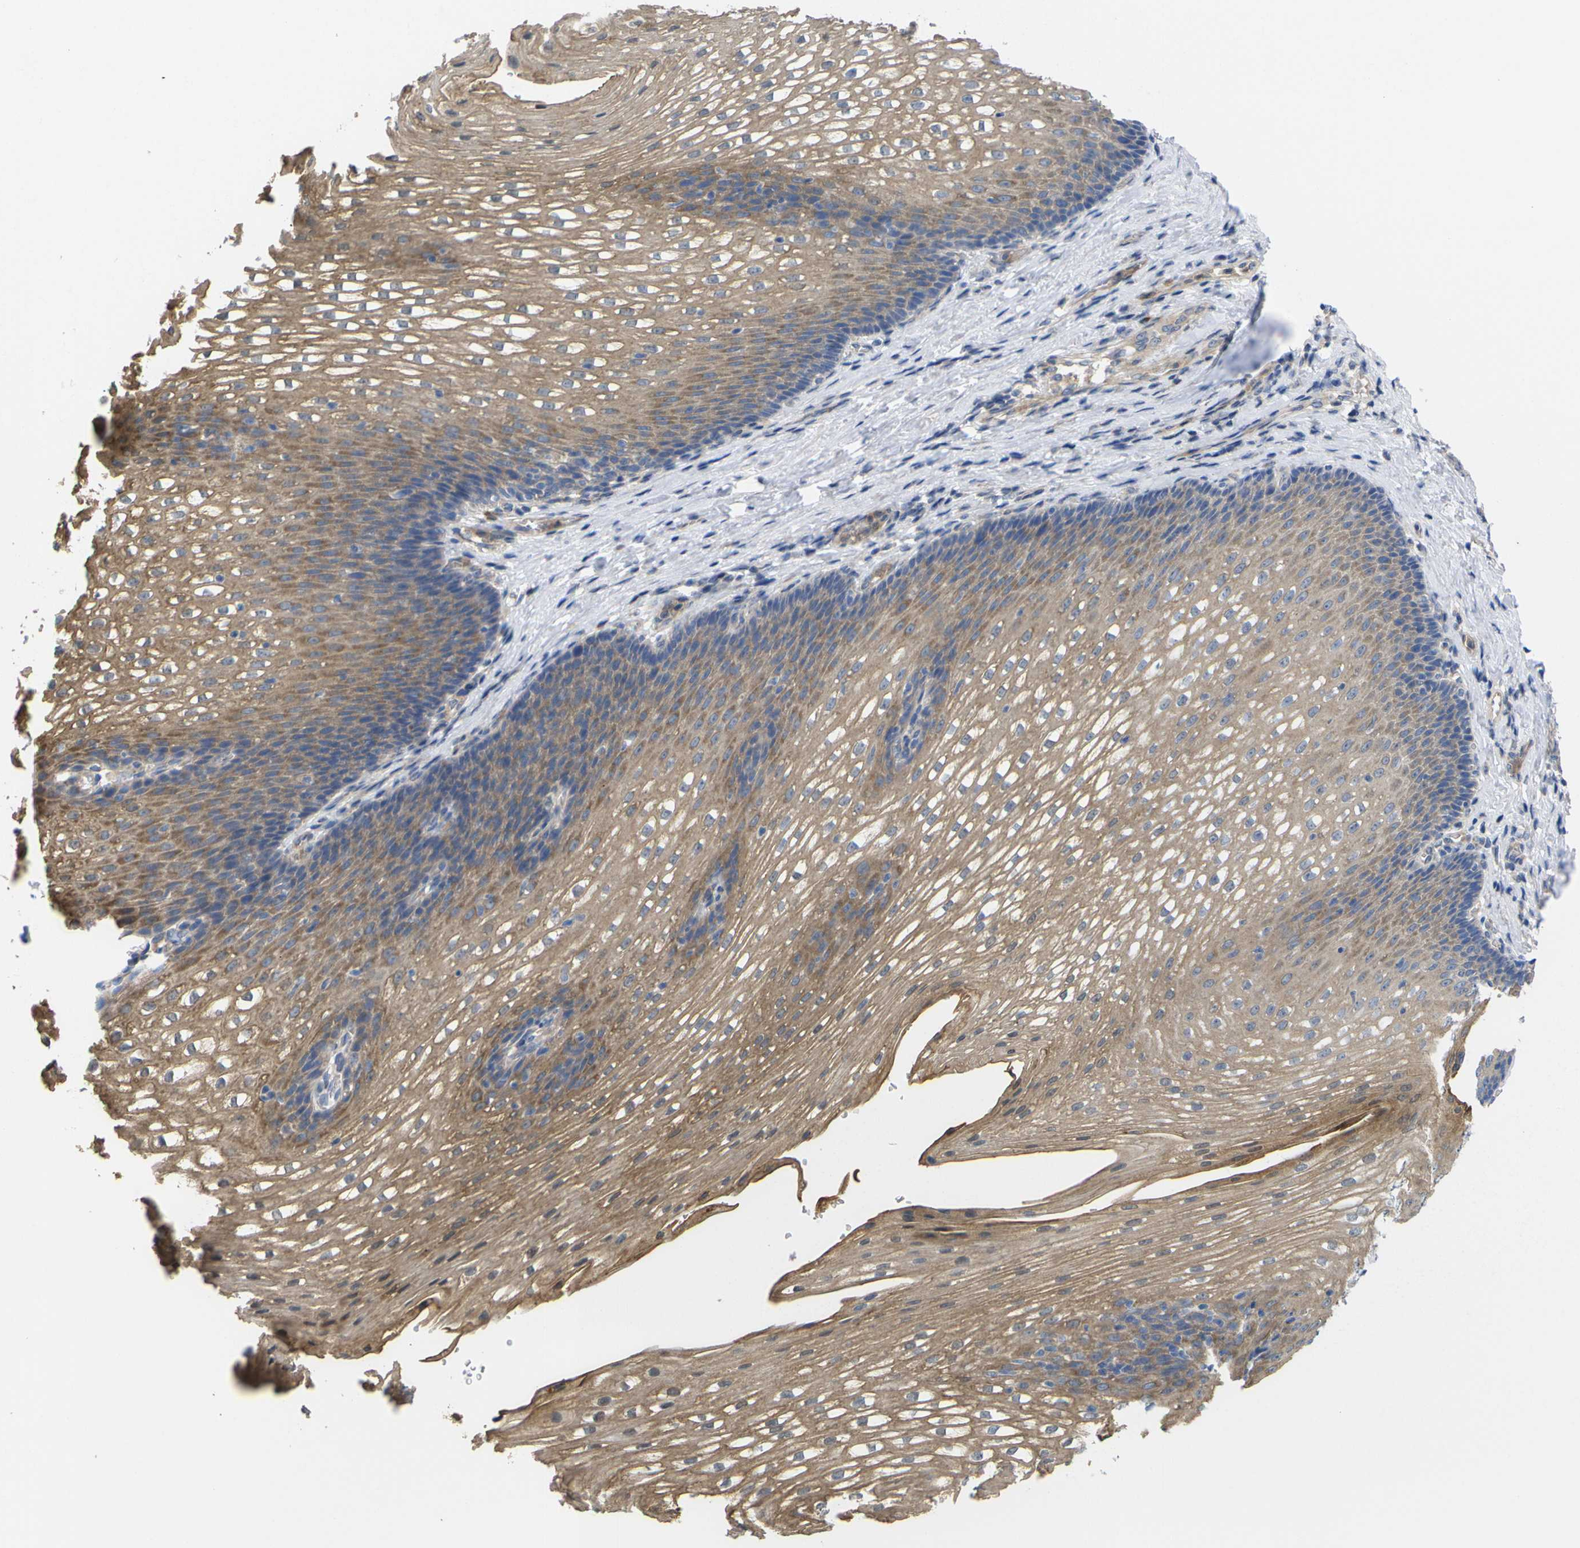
{"staining": {"intensity": "moderate", "quantity": ">75%", "location": "cytoplasmic/membranous"}, "tissue": "esophagus", "cell_type": "Squamous epithelial cells", "image_type": "normal", "snomed": [{"axis": "morphology", "description": "Normal tissue, NOS"}, {"axis": "topography", "description": "Esophagus"}], "caption": "Immunohistochemical staining of unremarkable esophagus exhibits >75% levels of moderate cytoplasmic/membranous protein positivity in about >75% of squamous epithelial cells. Using DAB (3,3'-diaminobenzidine) (brown) and hematoxylin (blue) stains, captured at high magnification using brightfield microscopy.", "gene": "USH1C", "patient": {"sex": "male", "age": 48}}